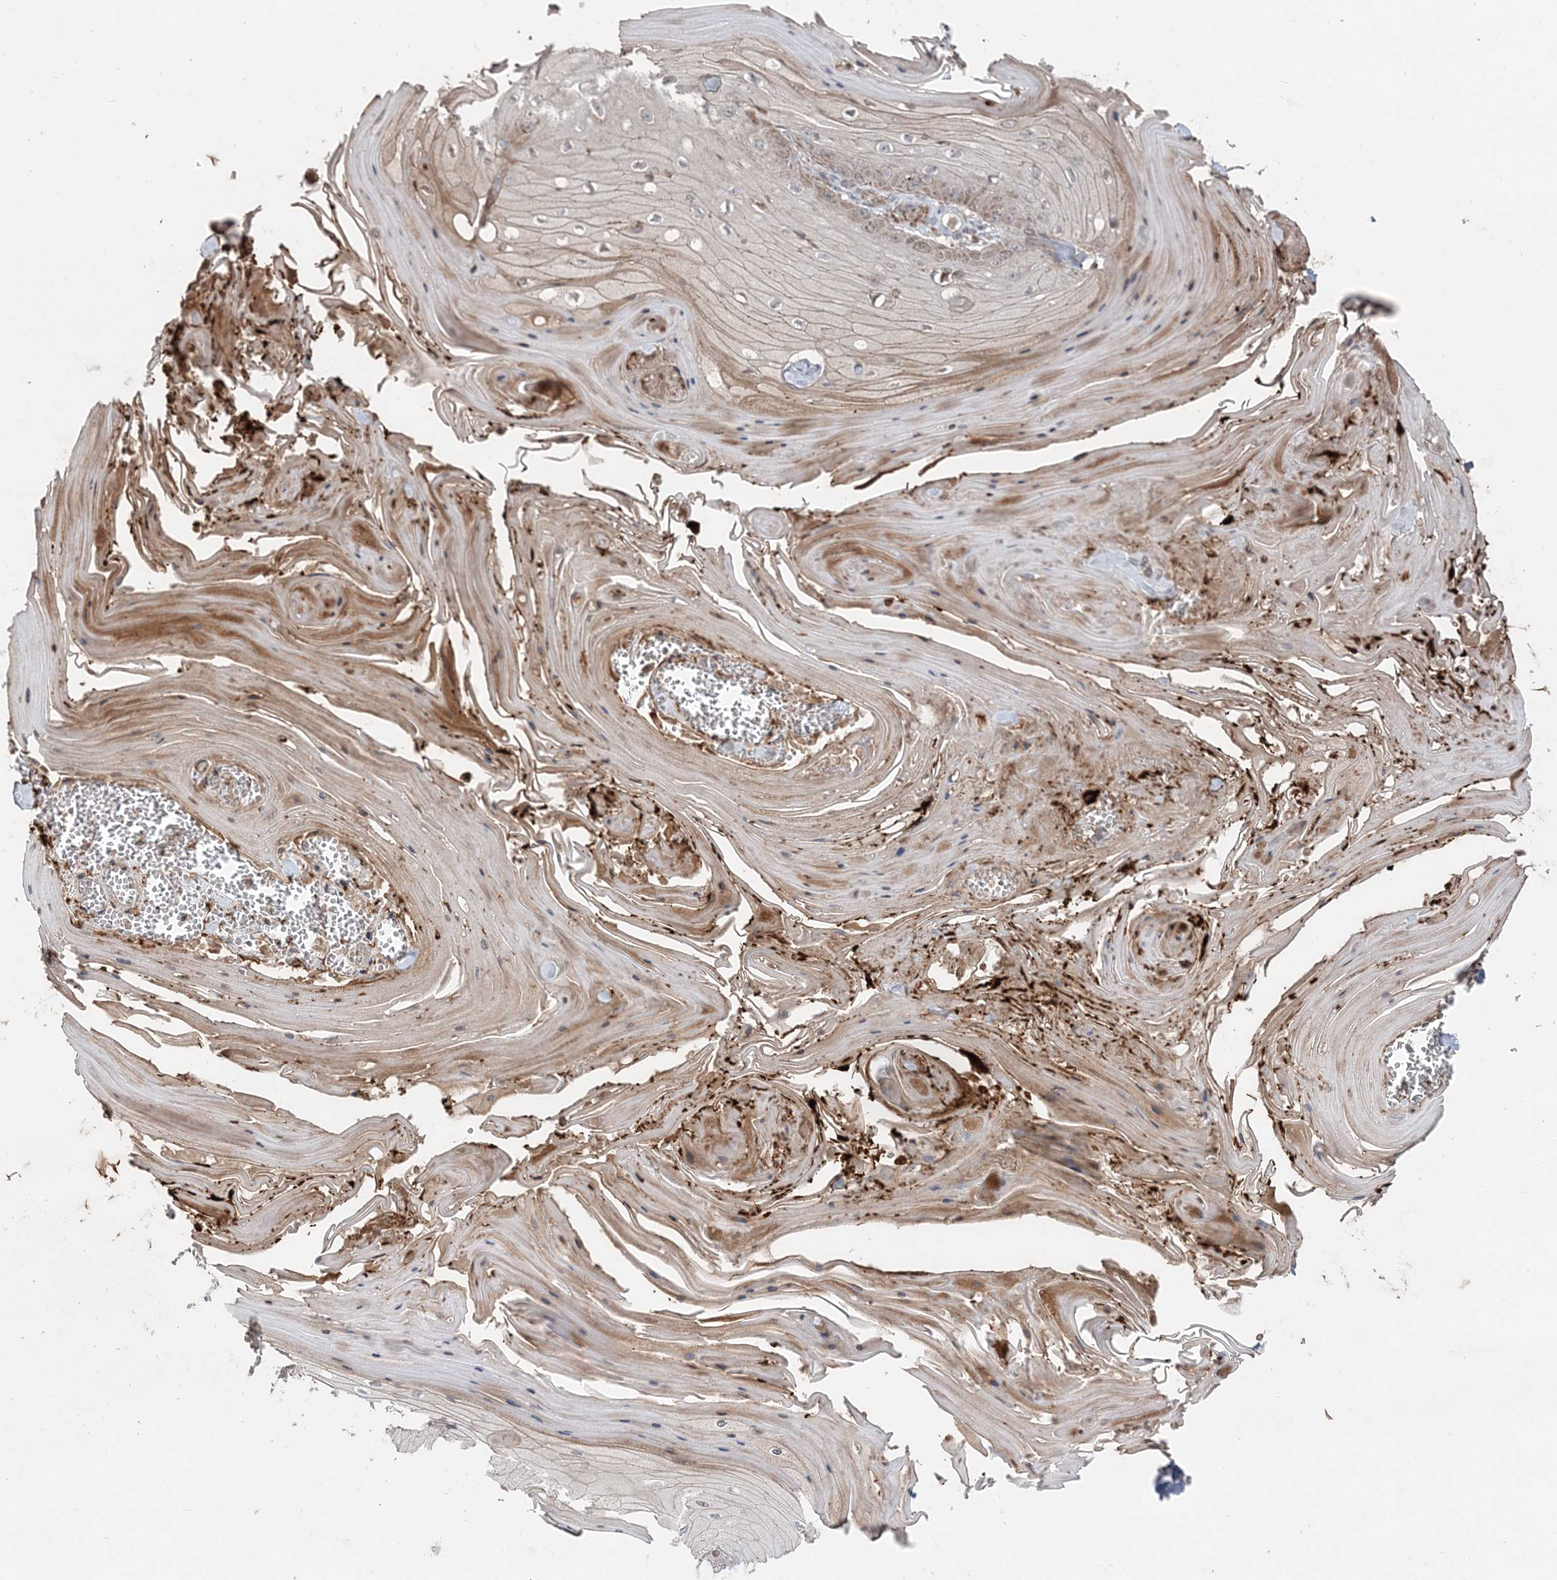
{"staining": {"intensity": "moderate", "quantity": "<25%", "location": "cytoplasmic/membranous"}, "tissue": "skin cancer", "cell_type": "Tumor cells", "image_type": "cancer", "snomed": [{"axis": "morphology", "description": "Squamous cell carcinoma, NOS"}, {"axis": "topography", "description": "Skin"}], "caption": "Immunohistochemical staining of squamous cell carcinoma (skin) reveals moderate cytoplasmic/membranous protein staining in about <25% of tumor cells.", "gene": "LRPPRC", "patient": {"sex": "male", "age": 74}}